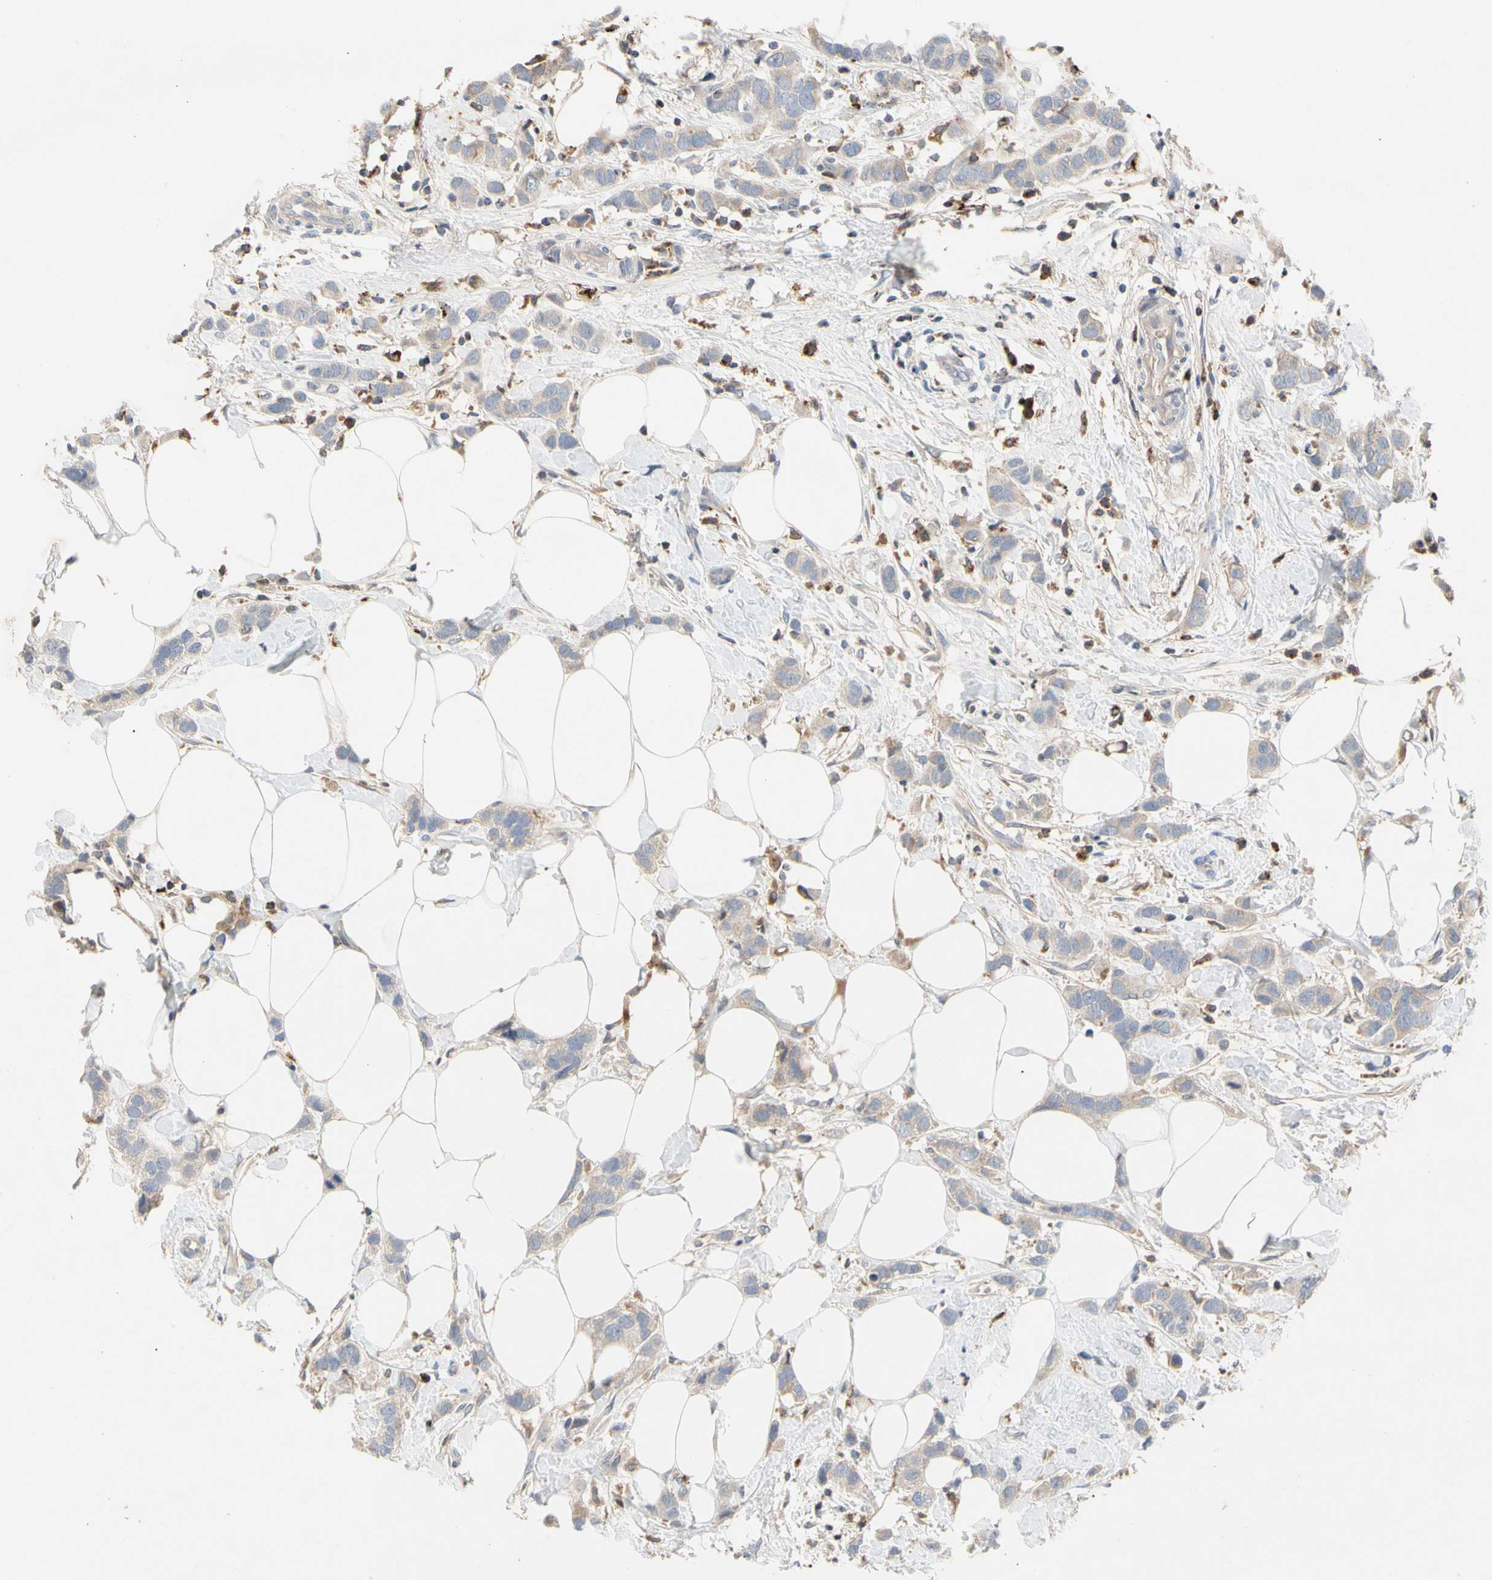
{"staining": {"intensity": "weak", "quantity": "25%-75%", "location": "cytoplasmic/membranous"}, "tissue": "breast cancer", "cell_type": "Tumor cells", "image_type": "cancer", "snomed": [{"axis": "morphology", "description": "Normal tissue, NOS"}, {"axis": "morphology", "description": "Duct carcinoma"}, {"axis": "topography", "description": "Breast"}], "caption": "The histopathology image shows staining of breast infiltrating ductal carcinoma, revealing weak cytoplasmic/membranous protein expression (brown color) within tumor cells.", "gene": "ADA2", "patient": {"sex": "female", "age": 50}}